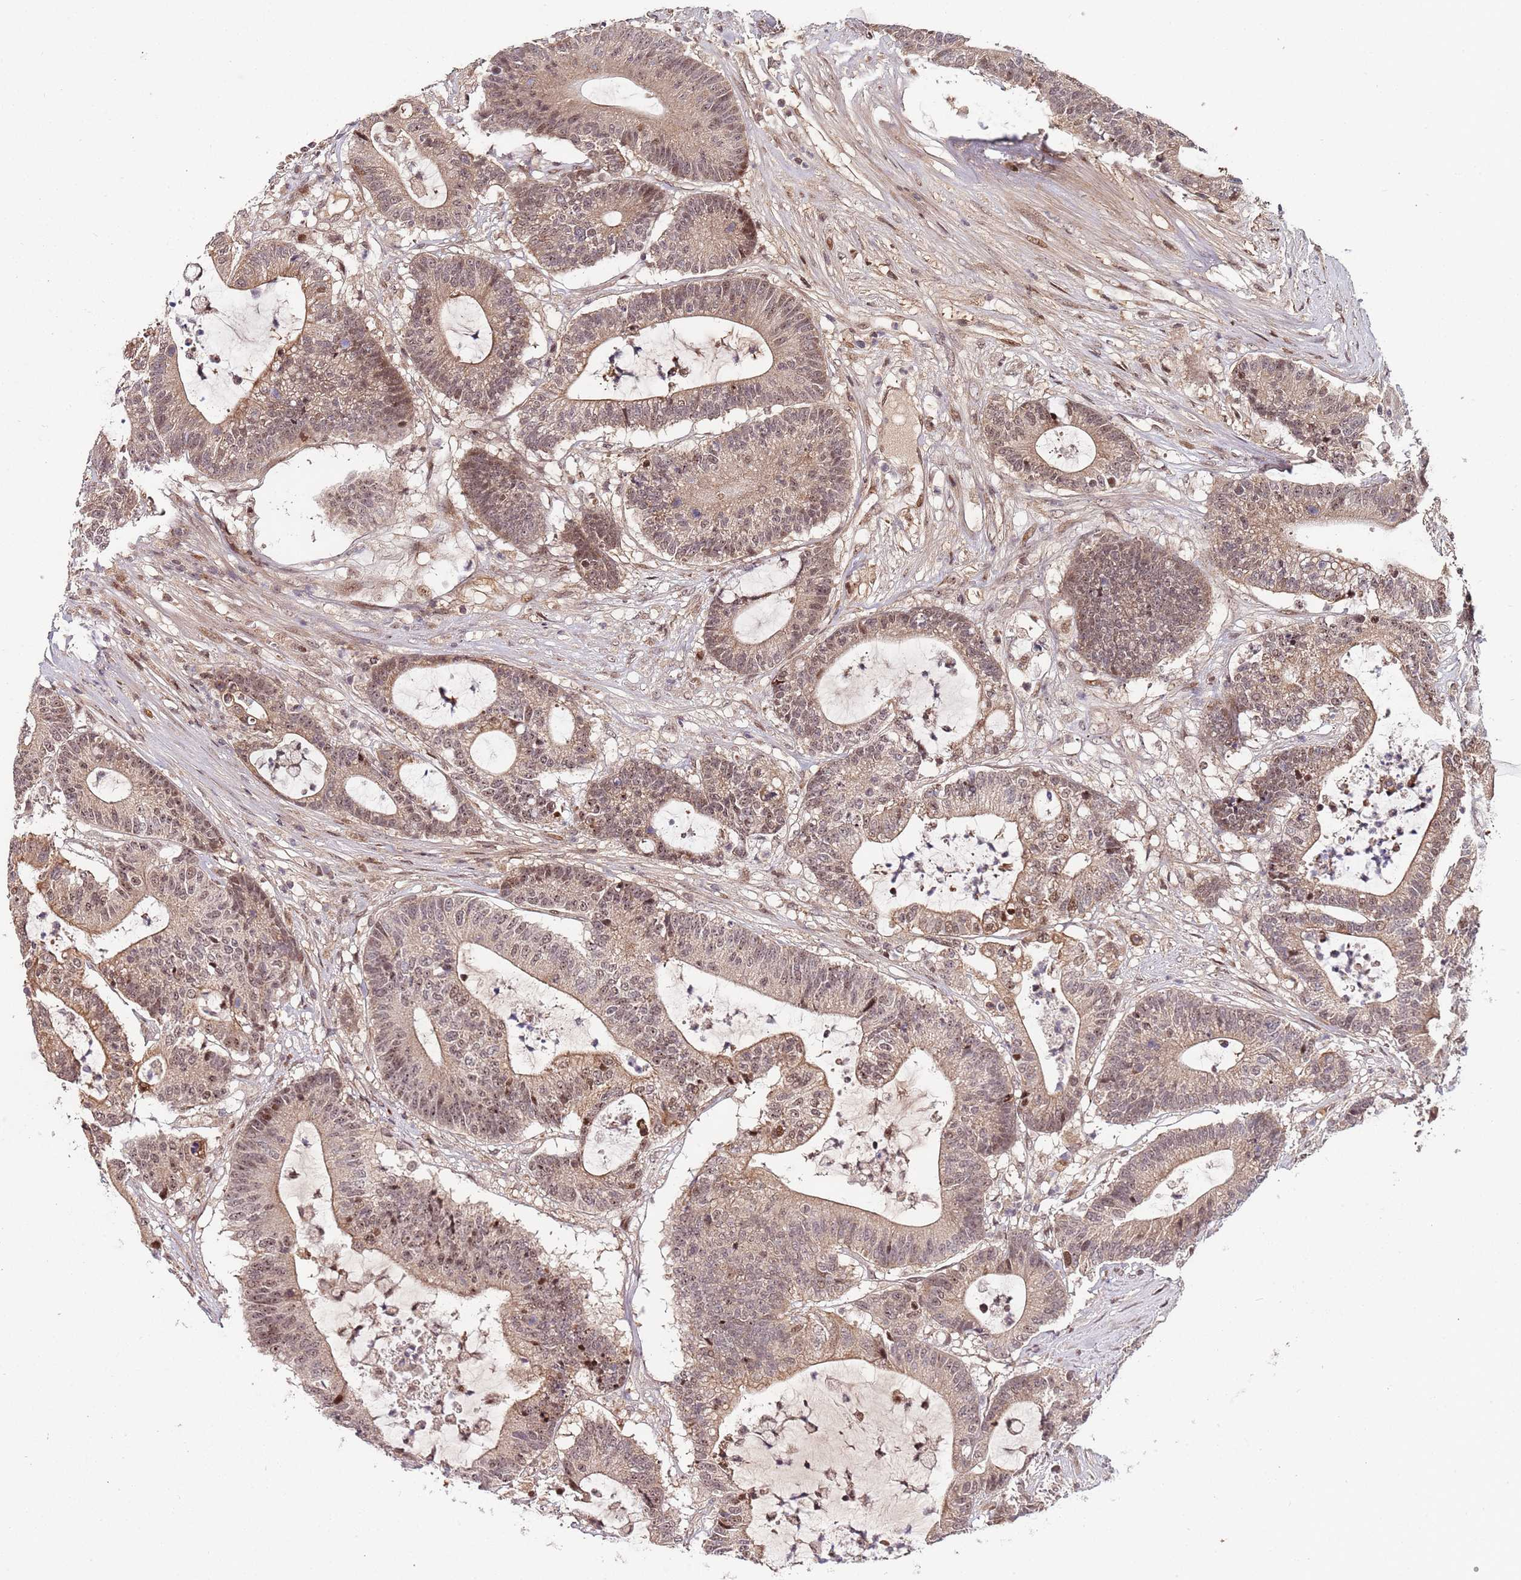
{"staining": {"intensity": "moderate", "quantity": ">75%", "location": "cytoplasmic/membranous,nuclear"}, "tissue": "colorectal cancer", "cell_type": "Tumor cells", "image_type": "cancer", "snomed": [{"axis": "morphology", "description": "Adenocarcinoma, NOS"}, {"axis": "topography", "description": "Colon"}], "caption": "IHC image of human colorectal adenocarcinoma stained for a protein (brown), which reveals medium levels of moderate cytoplasmic/membranous and nuclear positivity in about >75% of tumor cells.", "gene": "EDC3", "patient": {"sex": "female", "age": 84}}